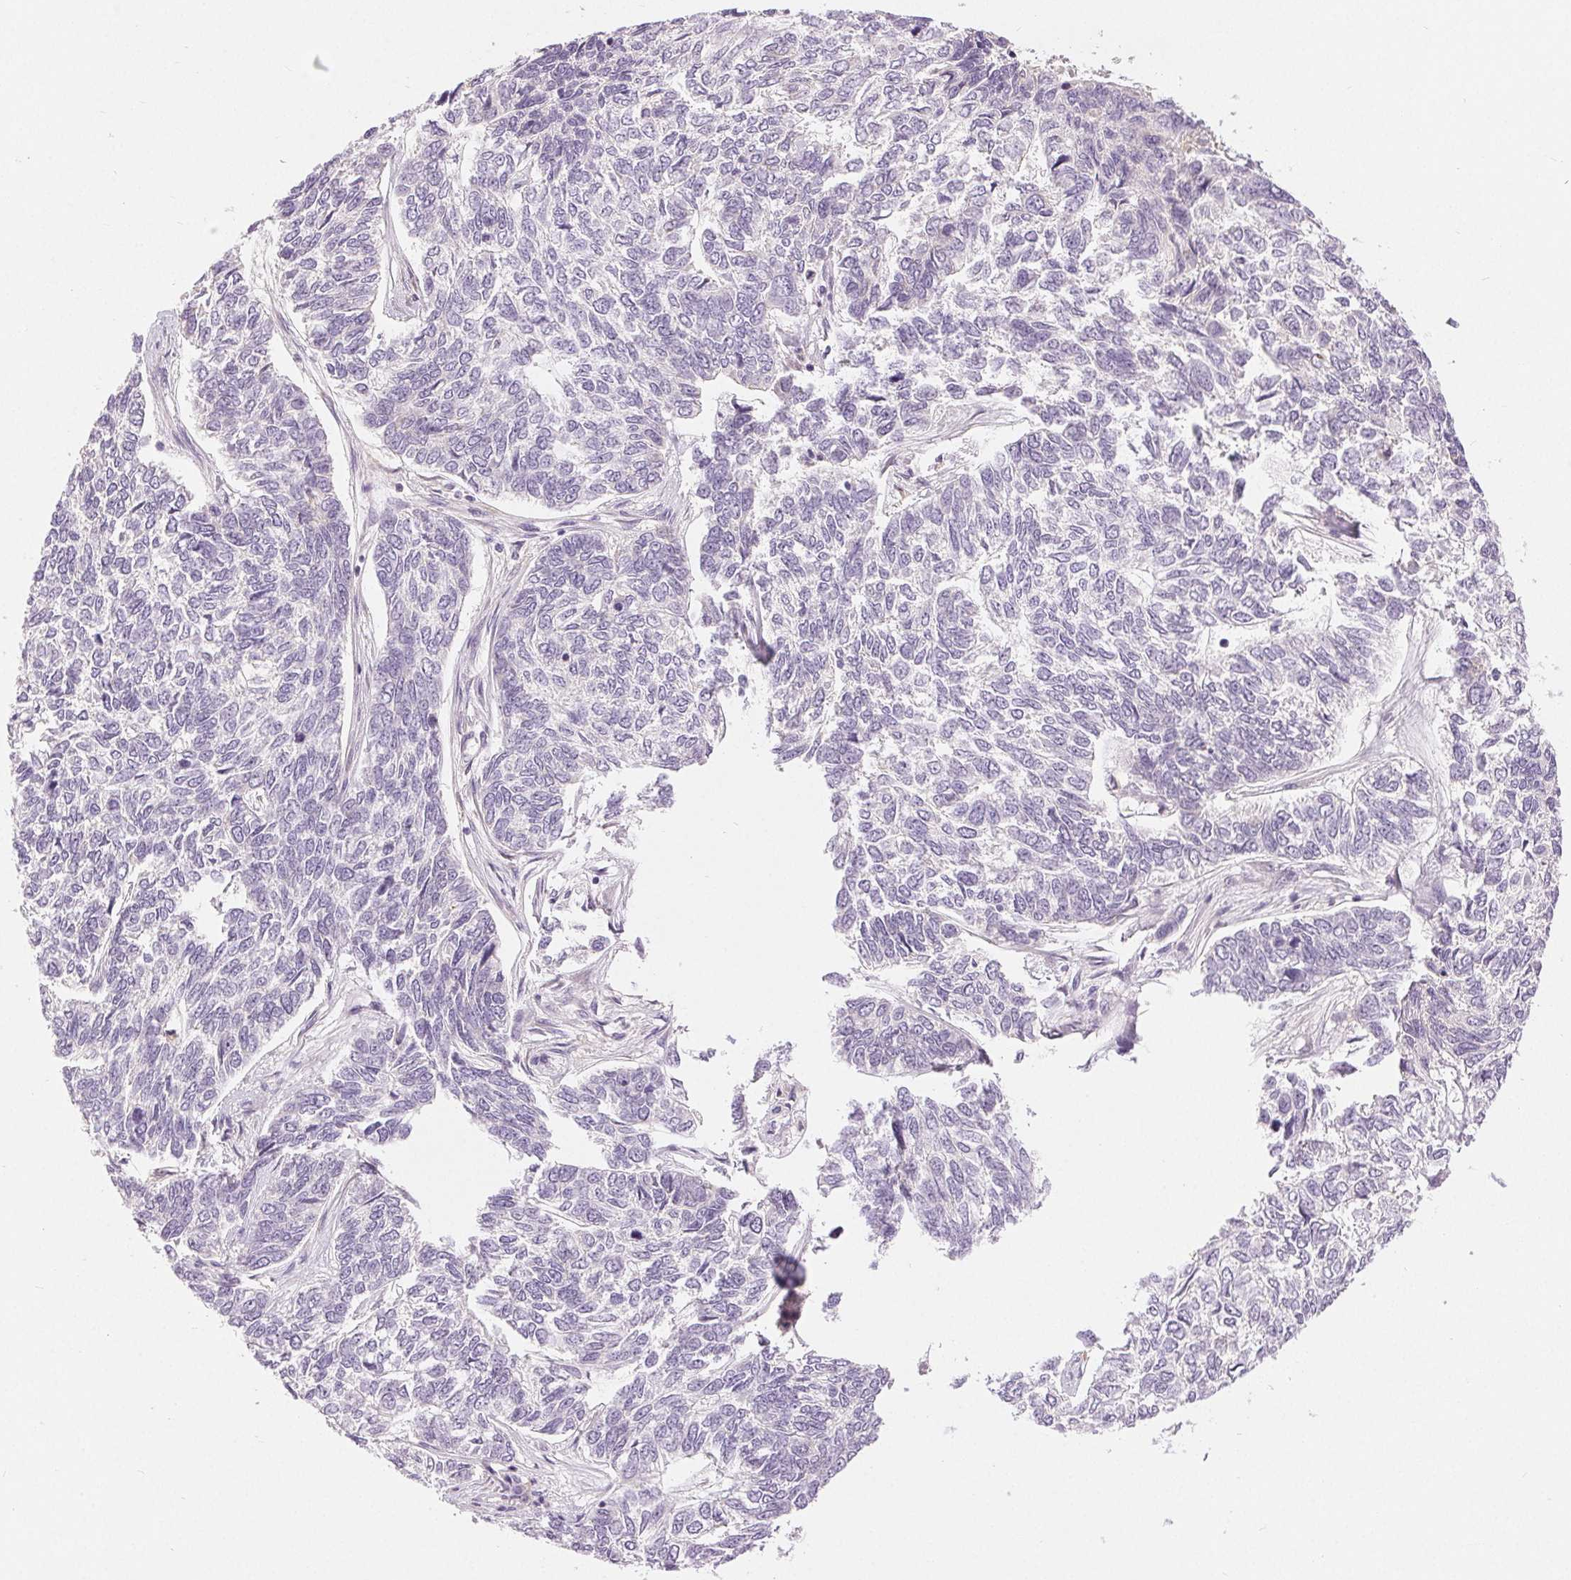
{"staining": {"intensity": "negative", "quantity": "none", "location": "none"}, "tissue": "skin cancer", "cell_type": "Tumor cells", "image_type": "cancer", "snomed": [{"axis": "morphology", "description": "Basal cell carcinoma"}, {"axis": "topography", "description": "Skin"}], "caption": "Immunohistochemical staining of human skin basal cell carcinoma exhibits no significant expression in tumor cells.", "gene": "DSG3", "patient": {"sex": "female", "age": 65}}